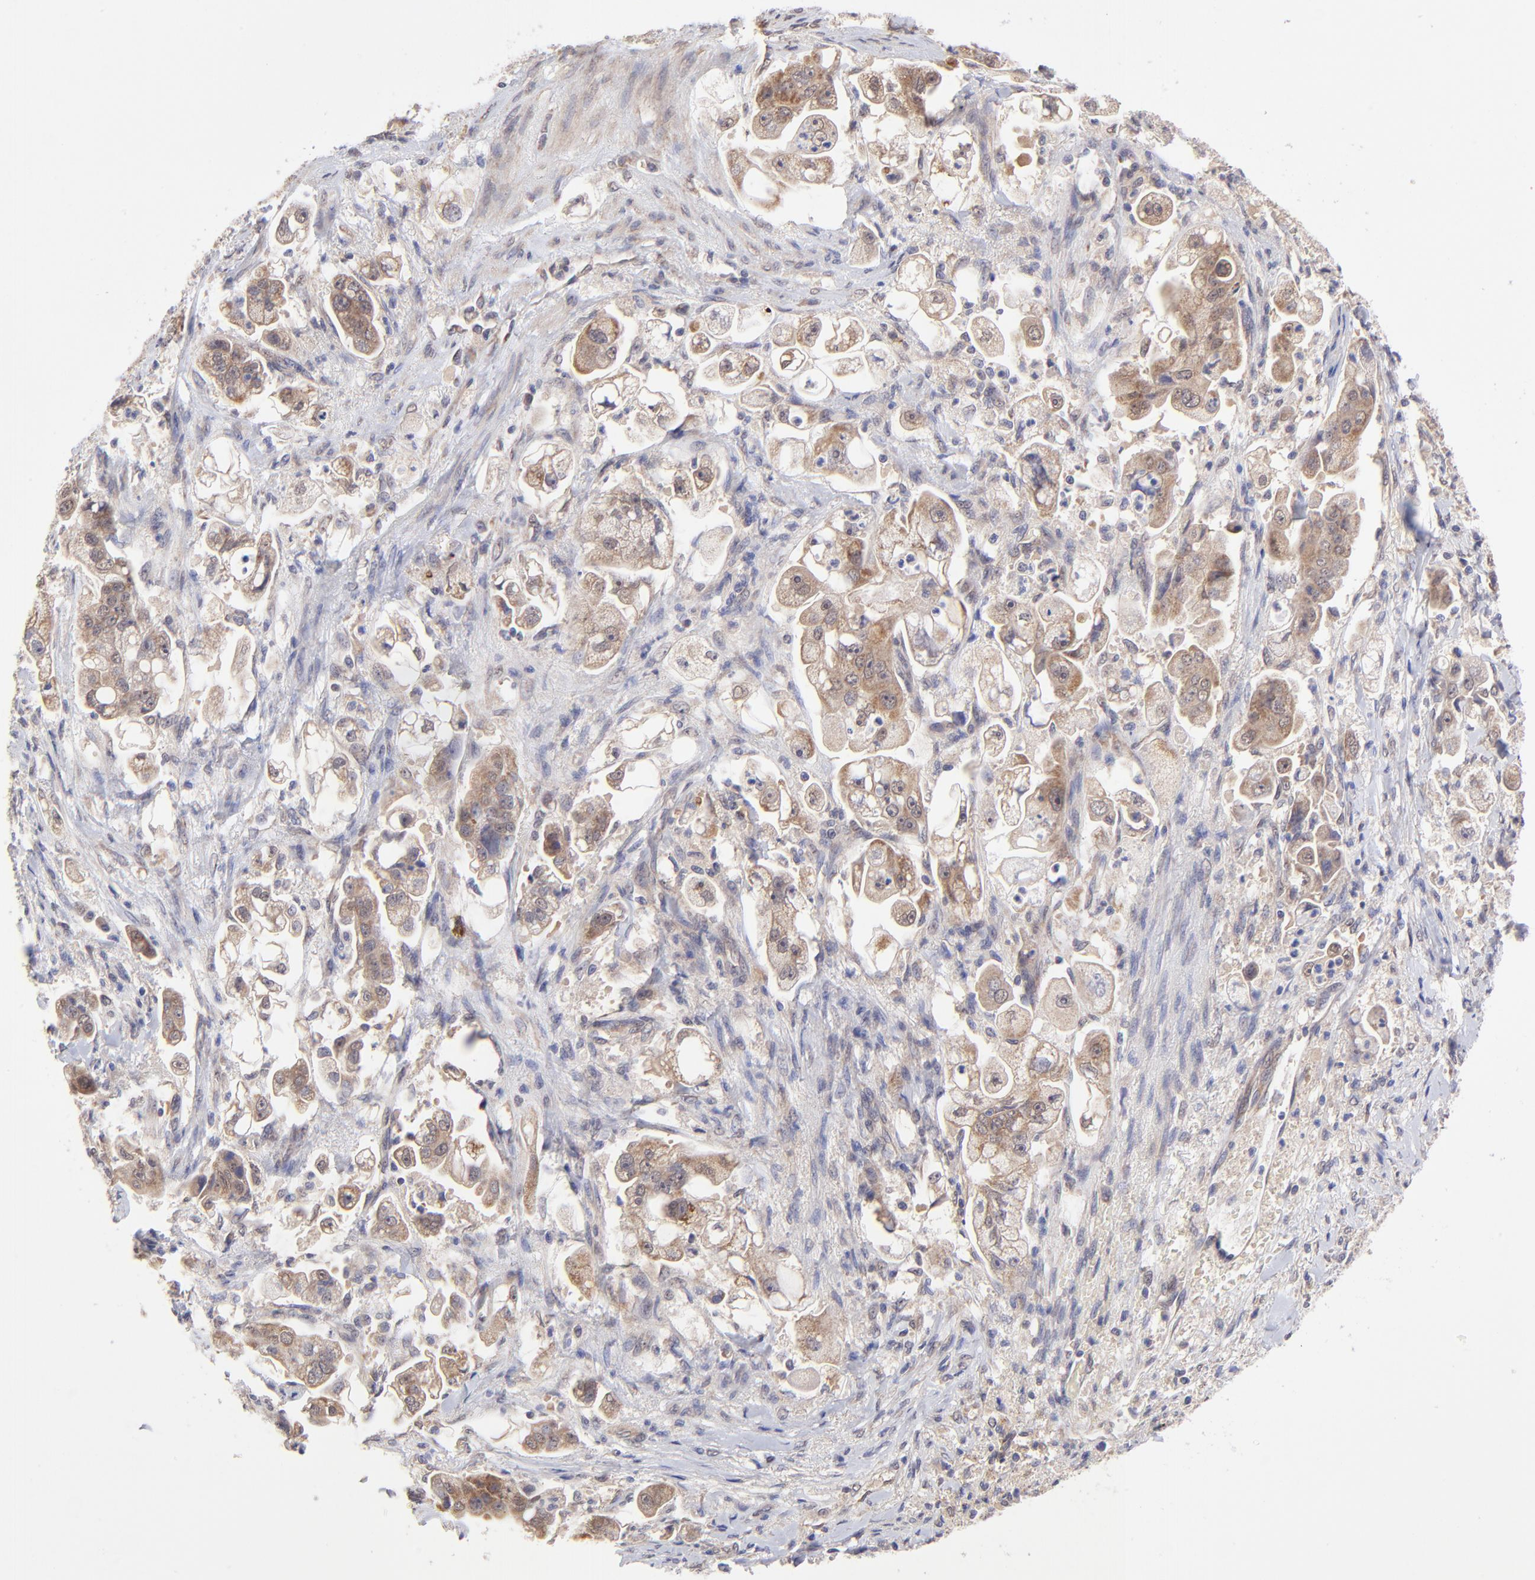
{"staining": {"intensity": "moderate", "quantity": "25%-75%", "location": "cytoplasmic/membranous"}, "tissue": "stomach cancer", "cell_type": "Tumor cells", "image_type": "cancer", "snomed": [{"axis": "morphology", "description": "Adenocarcinoma, NOS"}, {"axis": "topography", "description": "Stomach"}], "caption": "This is a histology image of immunohistochemistry (IHC) staining of stomach cancer (adenocarcinoma), which shows moderate staining in the cytoplasmic/membranous of tumor cells.", "gene": "UBE2H", "patient": {"sex": "male", "age": 62}}